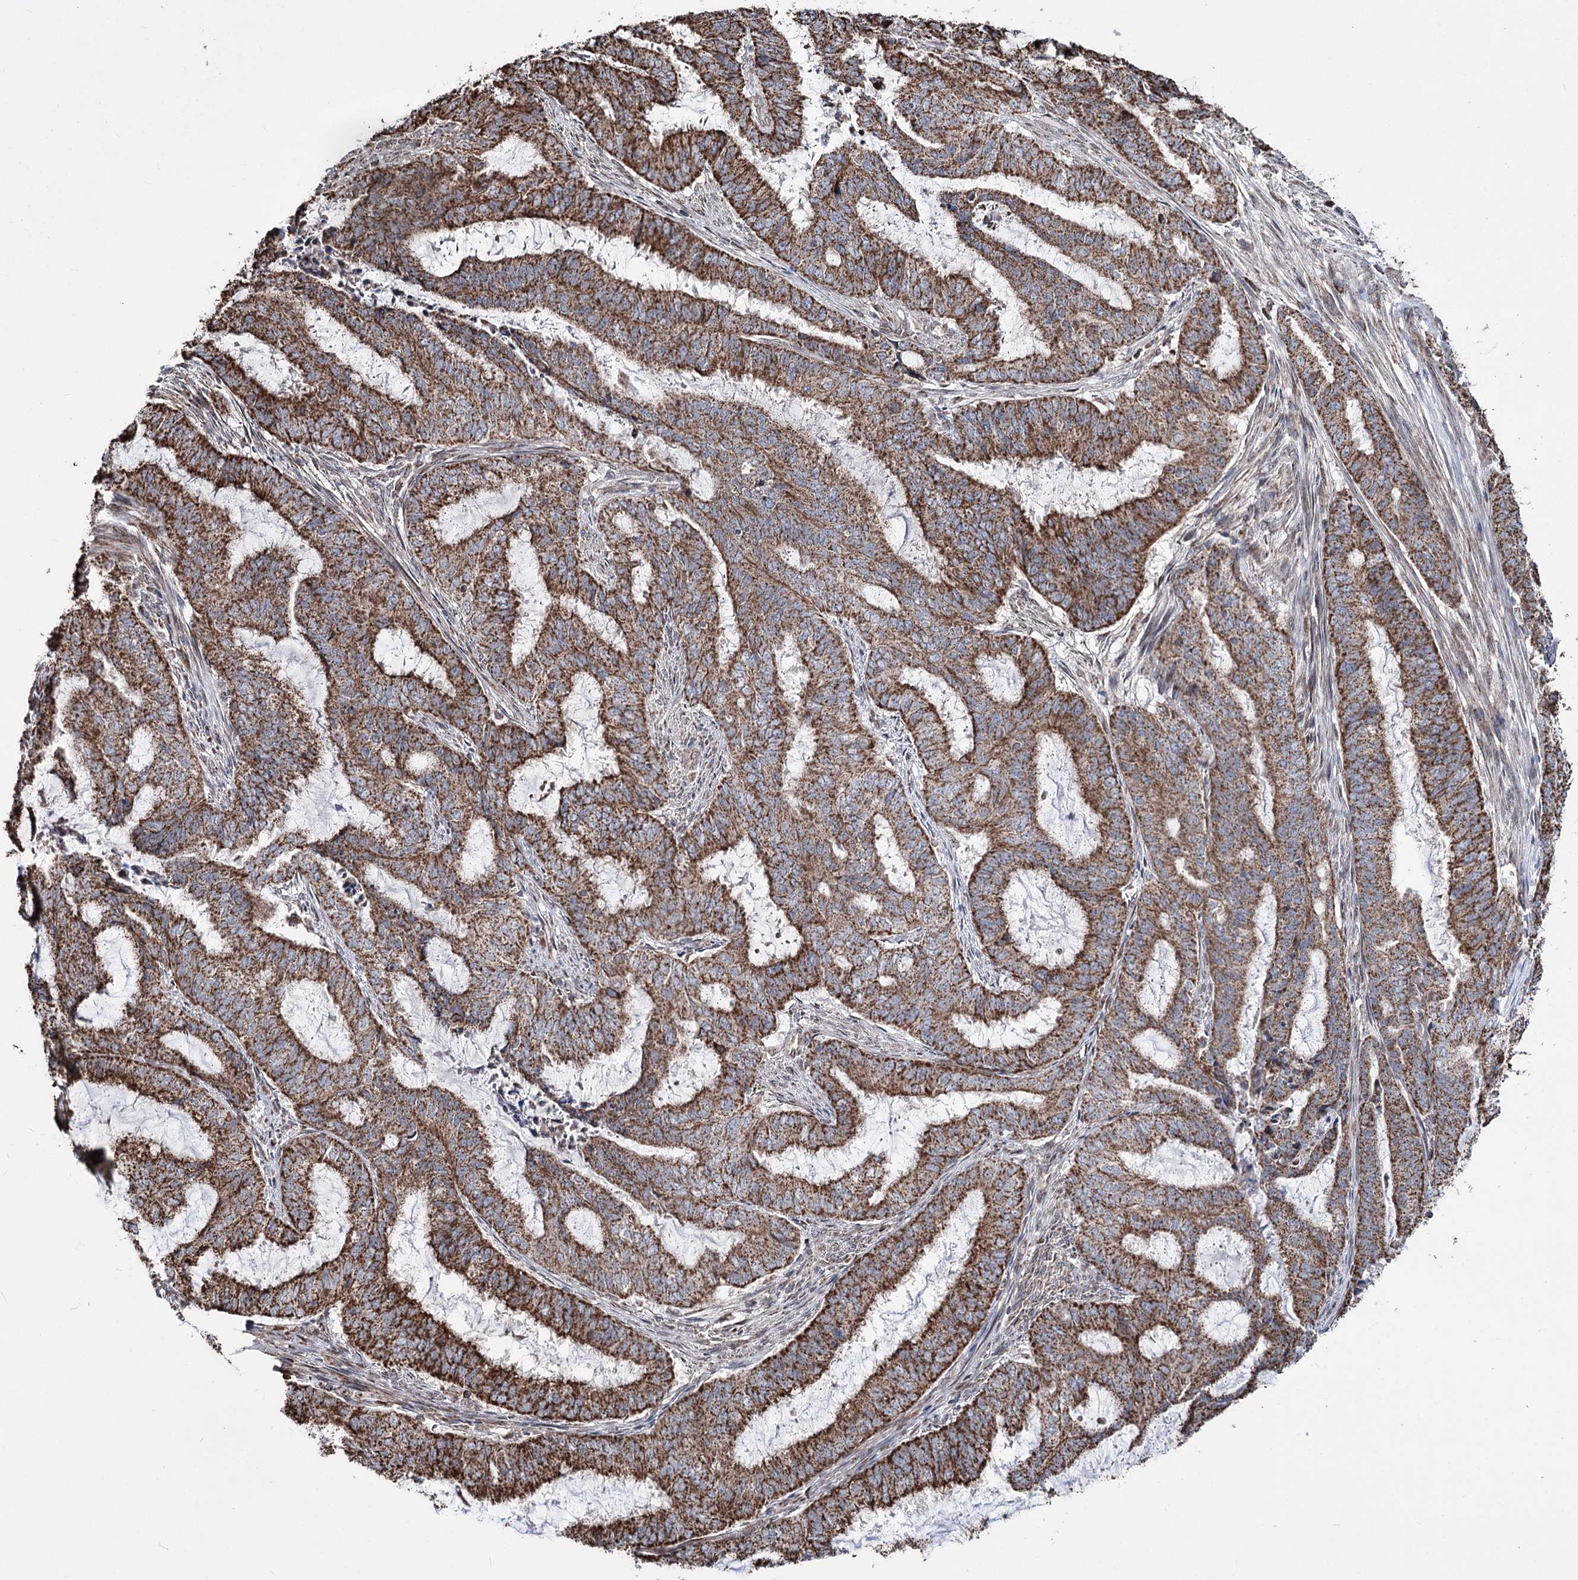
{"staining": {"intensity": "strong", "quantity": ">75%", "location": "cytoplasmic/membranous"}, "tissue": "endometrial cancer", "cell_type": "Tumor cells", "image_type": "cancer", "snomed": [{"axis": "morphology", "description": "Adenocarcinoma, NOS"}, {"axis": "topography", "description": "Endometrium"}], "caption": "Approximately >75% of tumor cells in human adenocarcinoma (endometrial) reveal strong cytoplasmic/membranous protein positivity as visualized by brown immunohistochemical staining.", "gene": "CREB3L4", "patient": {"sex": "female", "age": 51}}